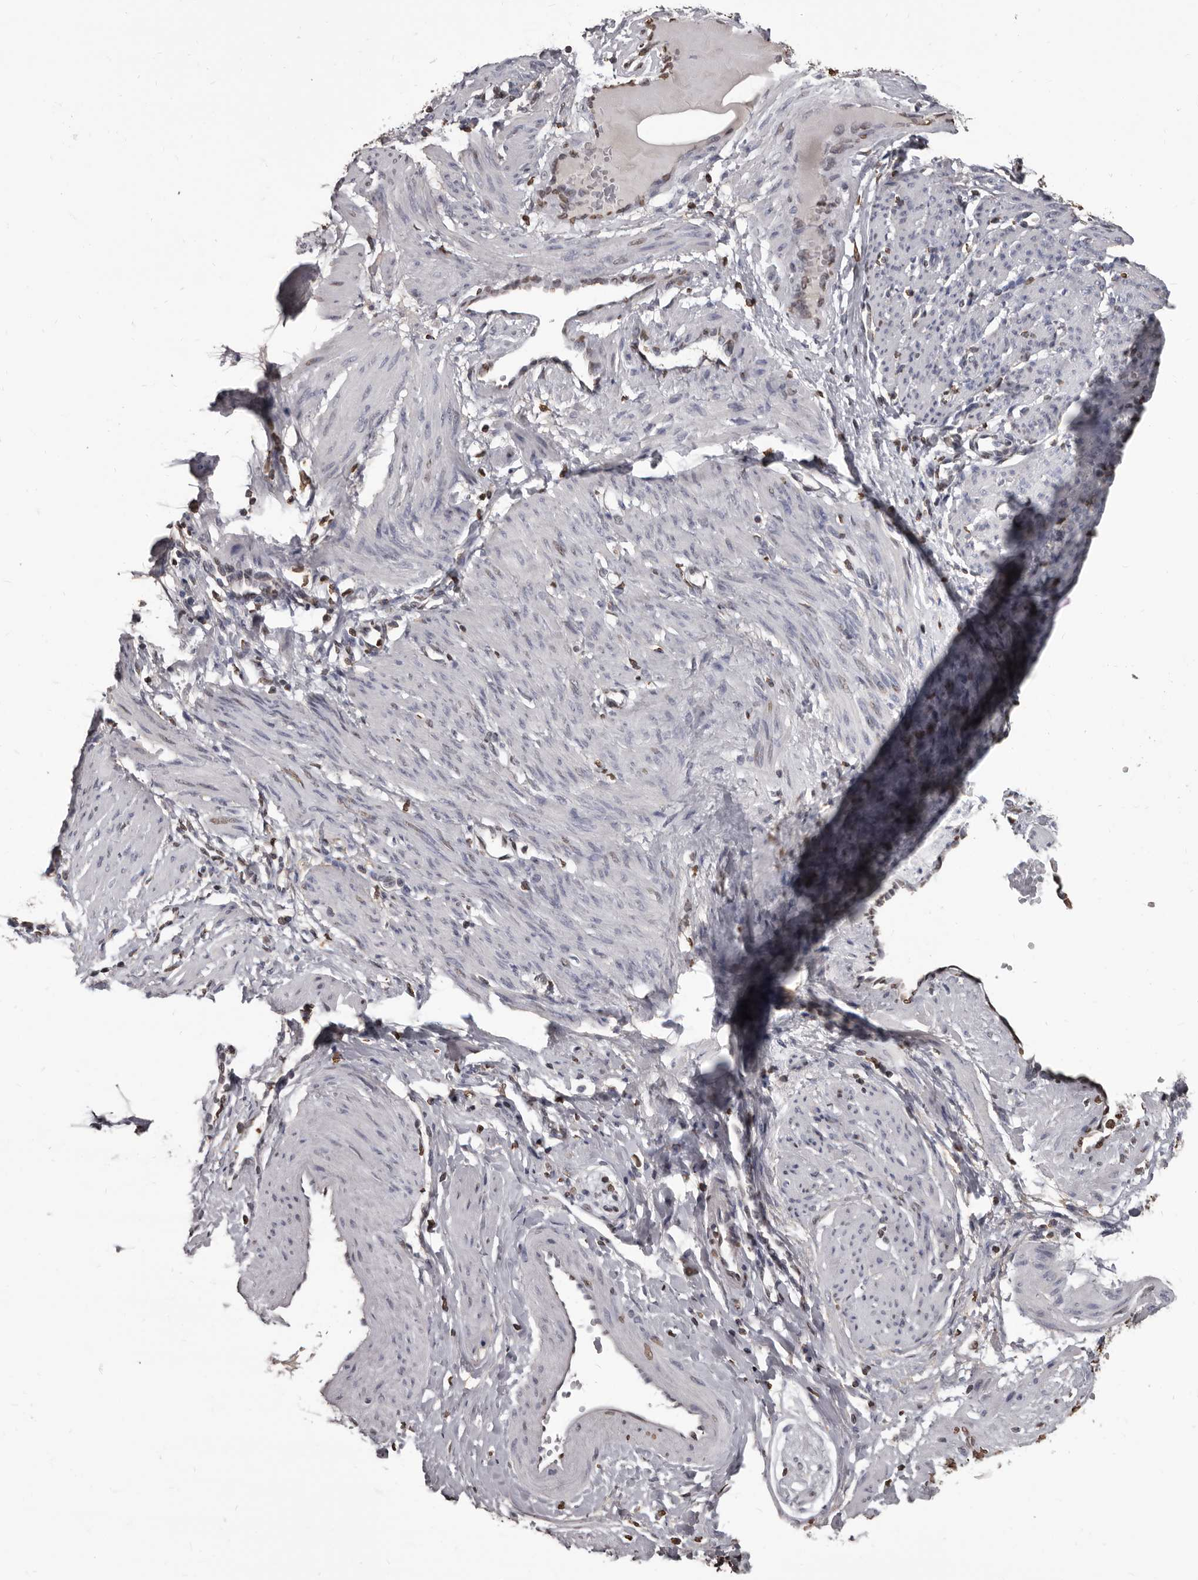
{"staining": {"intensity": "negative", "quantity": "none", "location": "none"}, "tissue": "smooth muscle", "cell_type": "Smooth muscle cells", "image_type": "normal", "snomed": [{"axis": "morphology", "description": "Normal tissue, NOS"}, {"axis": "topography", "description": "Endometrium"}], "caption": "Immunohistochemistry (IHC) image of normal smooth muscle: smooth muscle stained with DAB (3,3'-diaminobenzidine) reveals no significant protein staining in smooth muscle cells.", "gene": "AHR", "patient": {"sex": "female", "age": 33}}